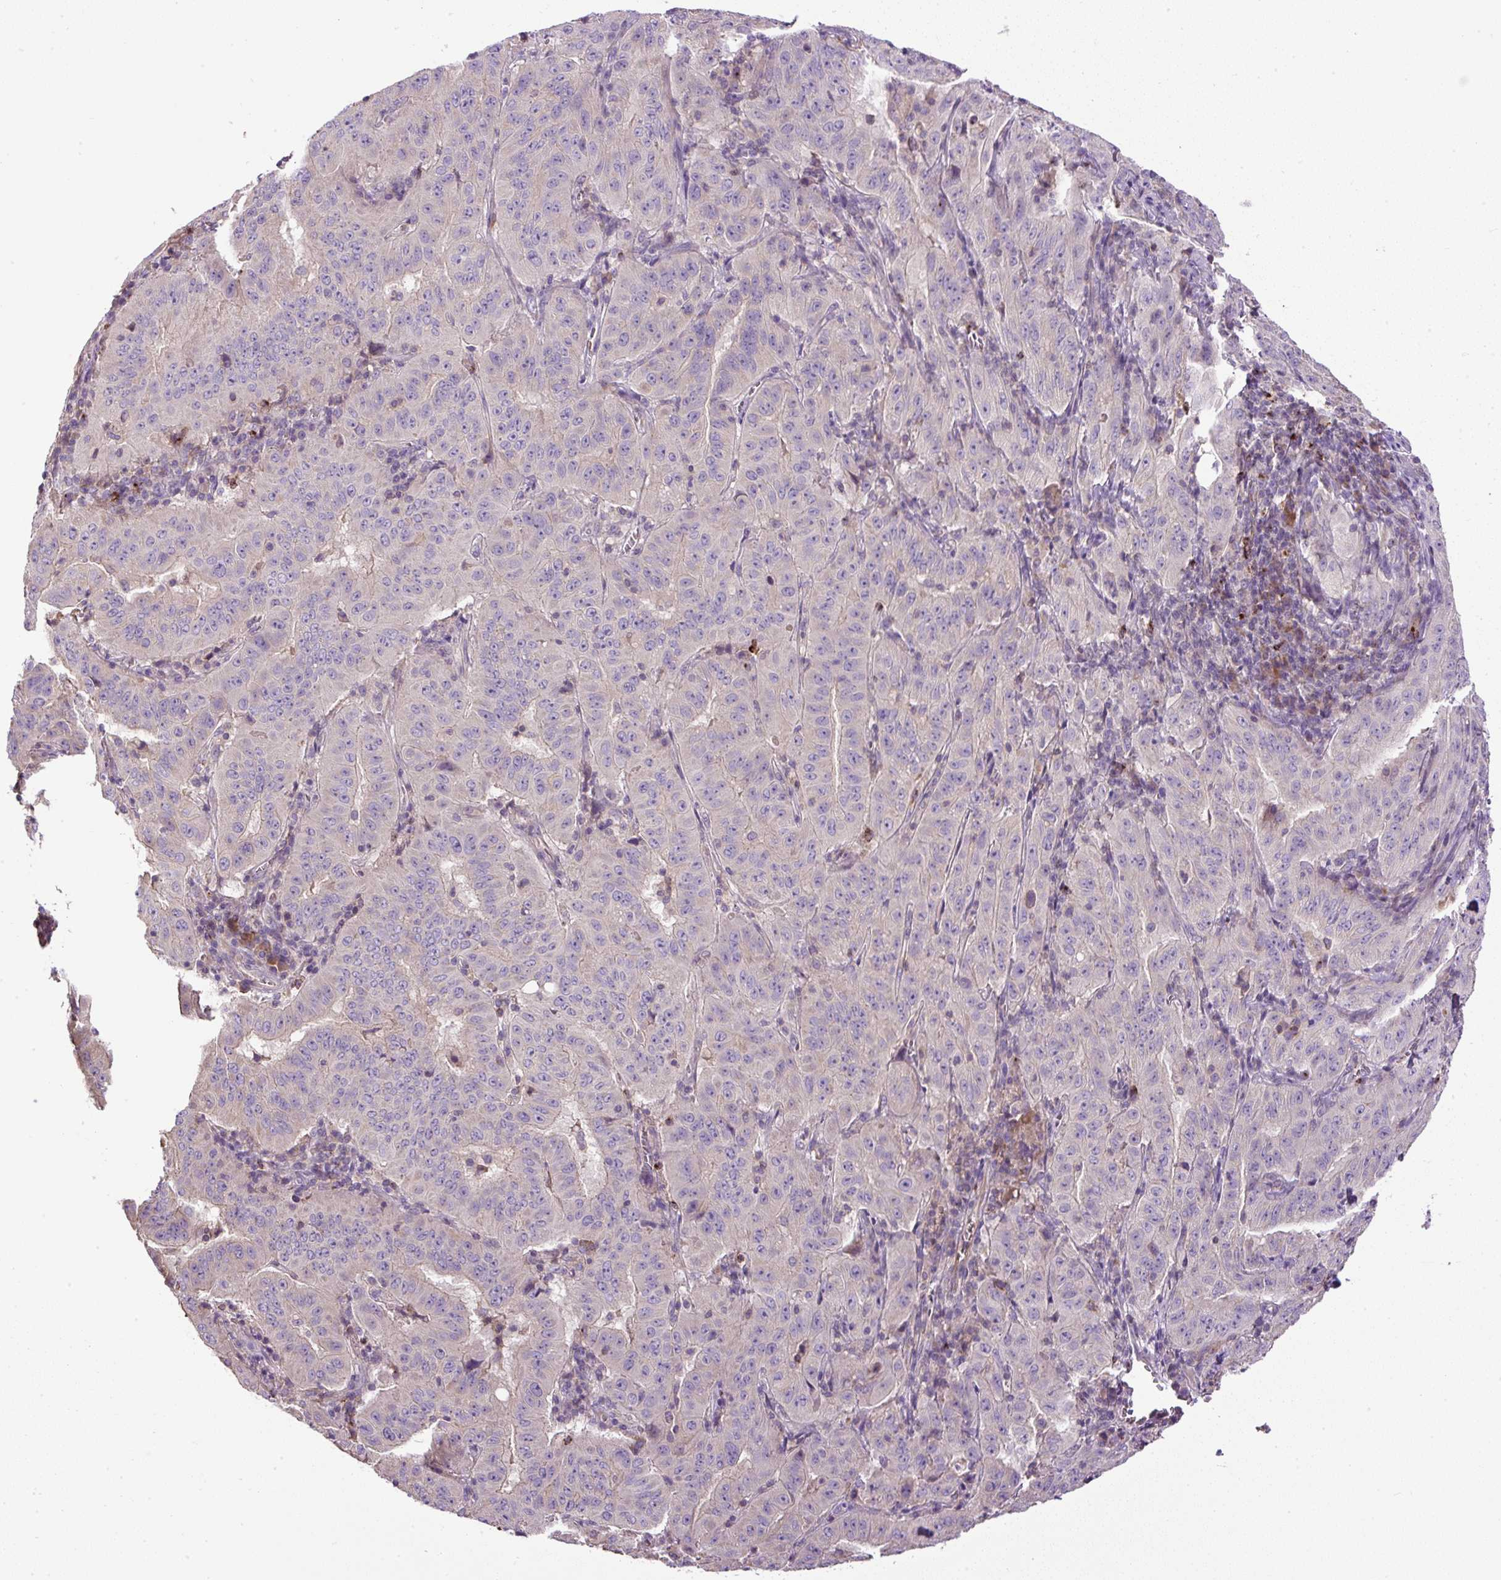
{"staining": {"intensity": "negative", "quantity": "none", "location": "none"}, "tissue": "pancreatic cancer", "cell_type": "Tumor cells", "image_type": "cancer", "snomed": [{"axis": "morphology", "description": "Adenocarcinoma, NOS"}, {"axis": "topography", "description": "Pancreas"}], "caption": "Human pancreatic cancer (adenocarcinoma) stained for a protein using immunohistochemistry (IHC) demonstrates no staining in tumor cells.", "gene": "CXCL13", "patient": {"sex": "male", "age": 63}}